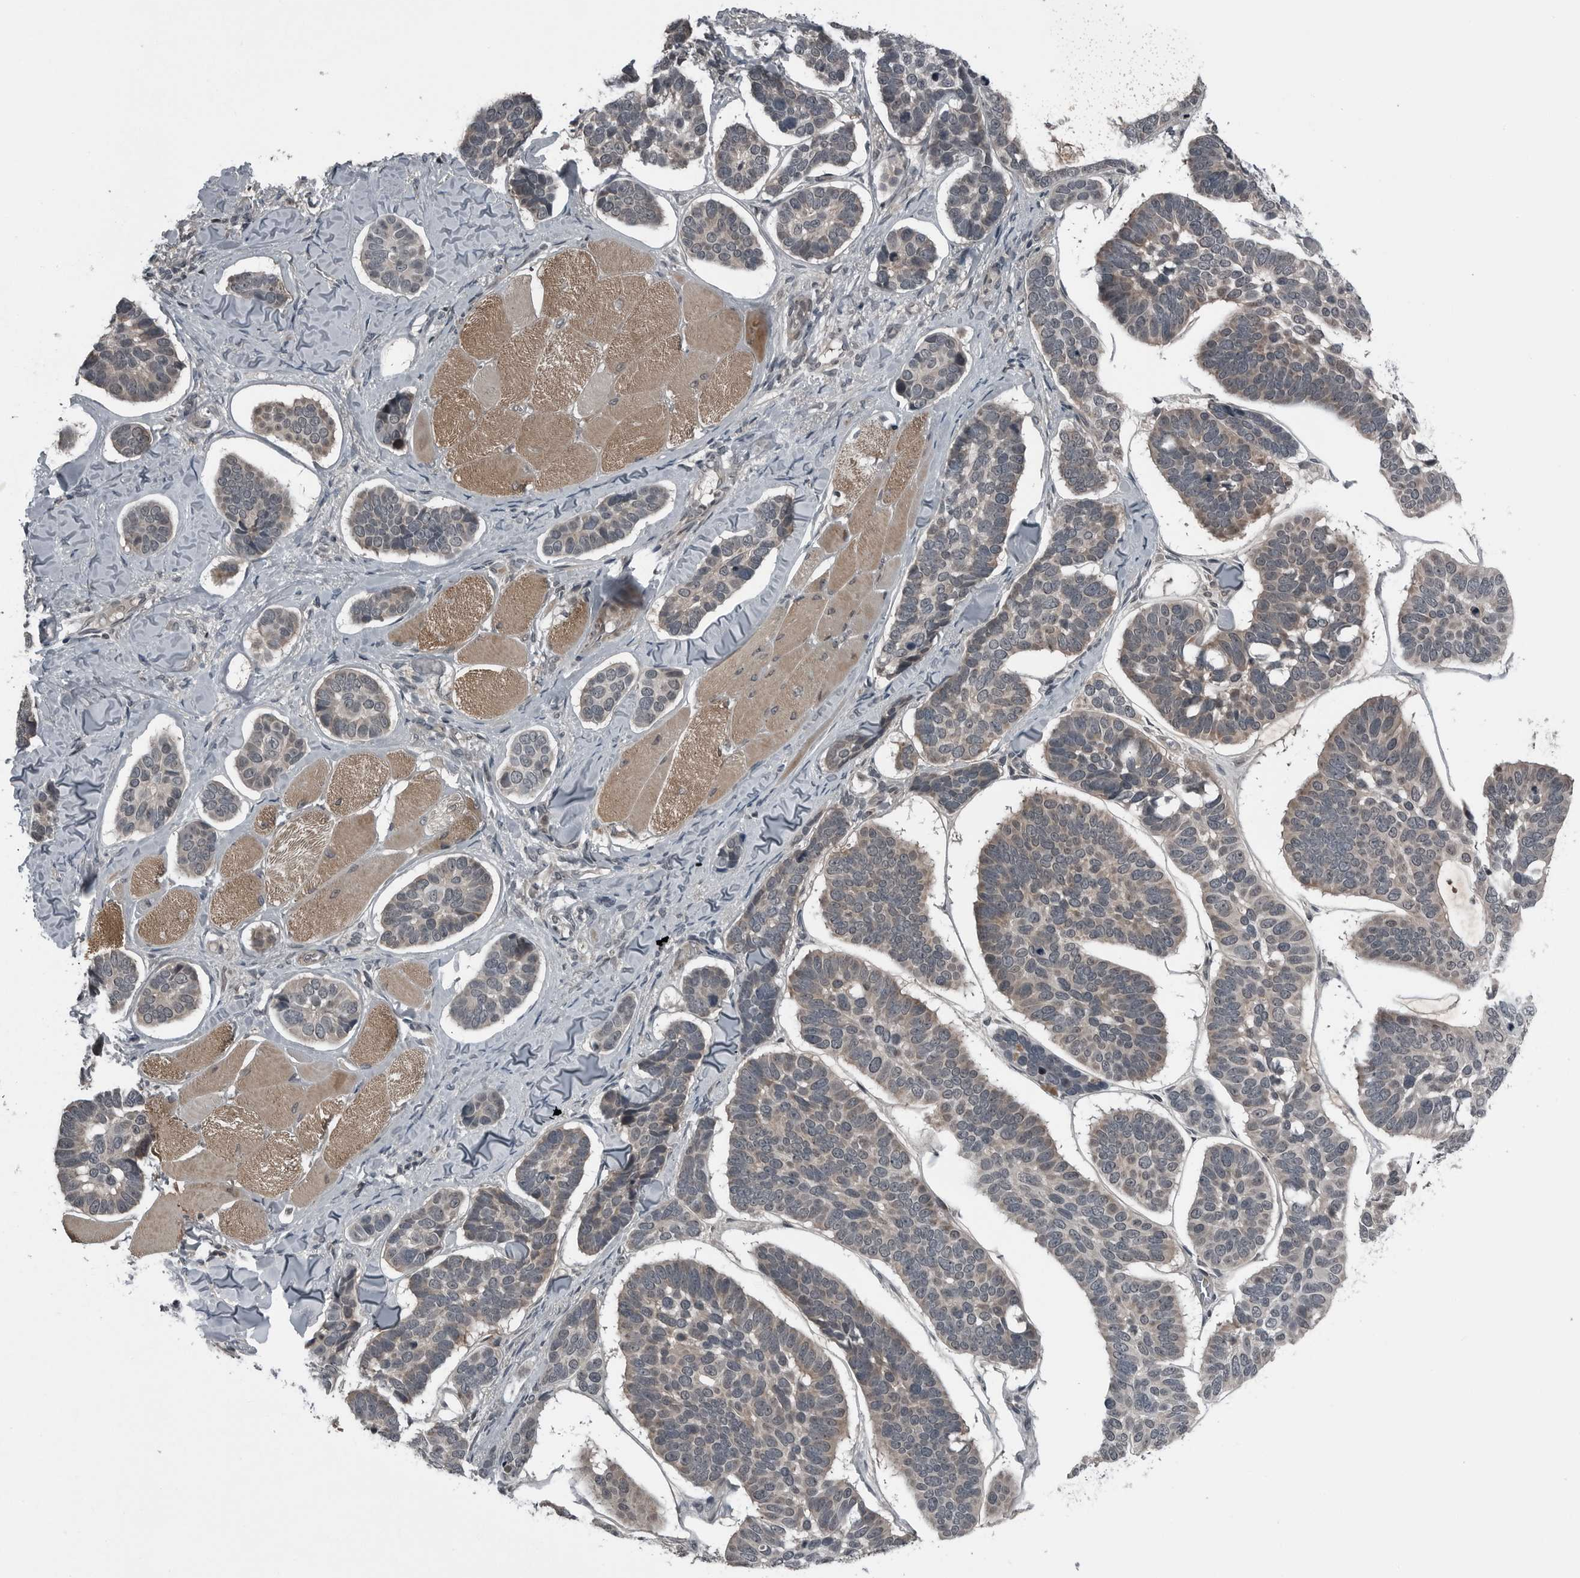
{"staining": {"intensity": "weak", "quantity": "25%-75%", "location": "cytoplasmic/membranous"}, "tissue": "skin cancer", "cell_type": "Tumor cells", "image_type": "cancer", "snomed": [{"axis": "morphology", "description": "Basal cell carcinoma"}, {"axis": "topography", "description": "Skin"}], "caption": "DAB (3,3'-diaminobenzidine) immunohistochemical staining of basal cell carcinoma (skin) displays weak cytoplasmic/membranous protein positivity in about 25%-75% of tumor cells. The protein of interest is stained brown, and the nuclei are stained in blue (DAB IHC with brightfield microscopy, high magnification).", "gene": "GAK", "patient": {"sex": "male", "age": 62}}